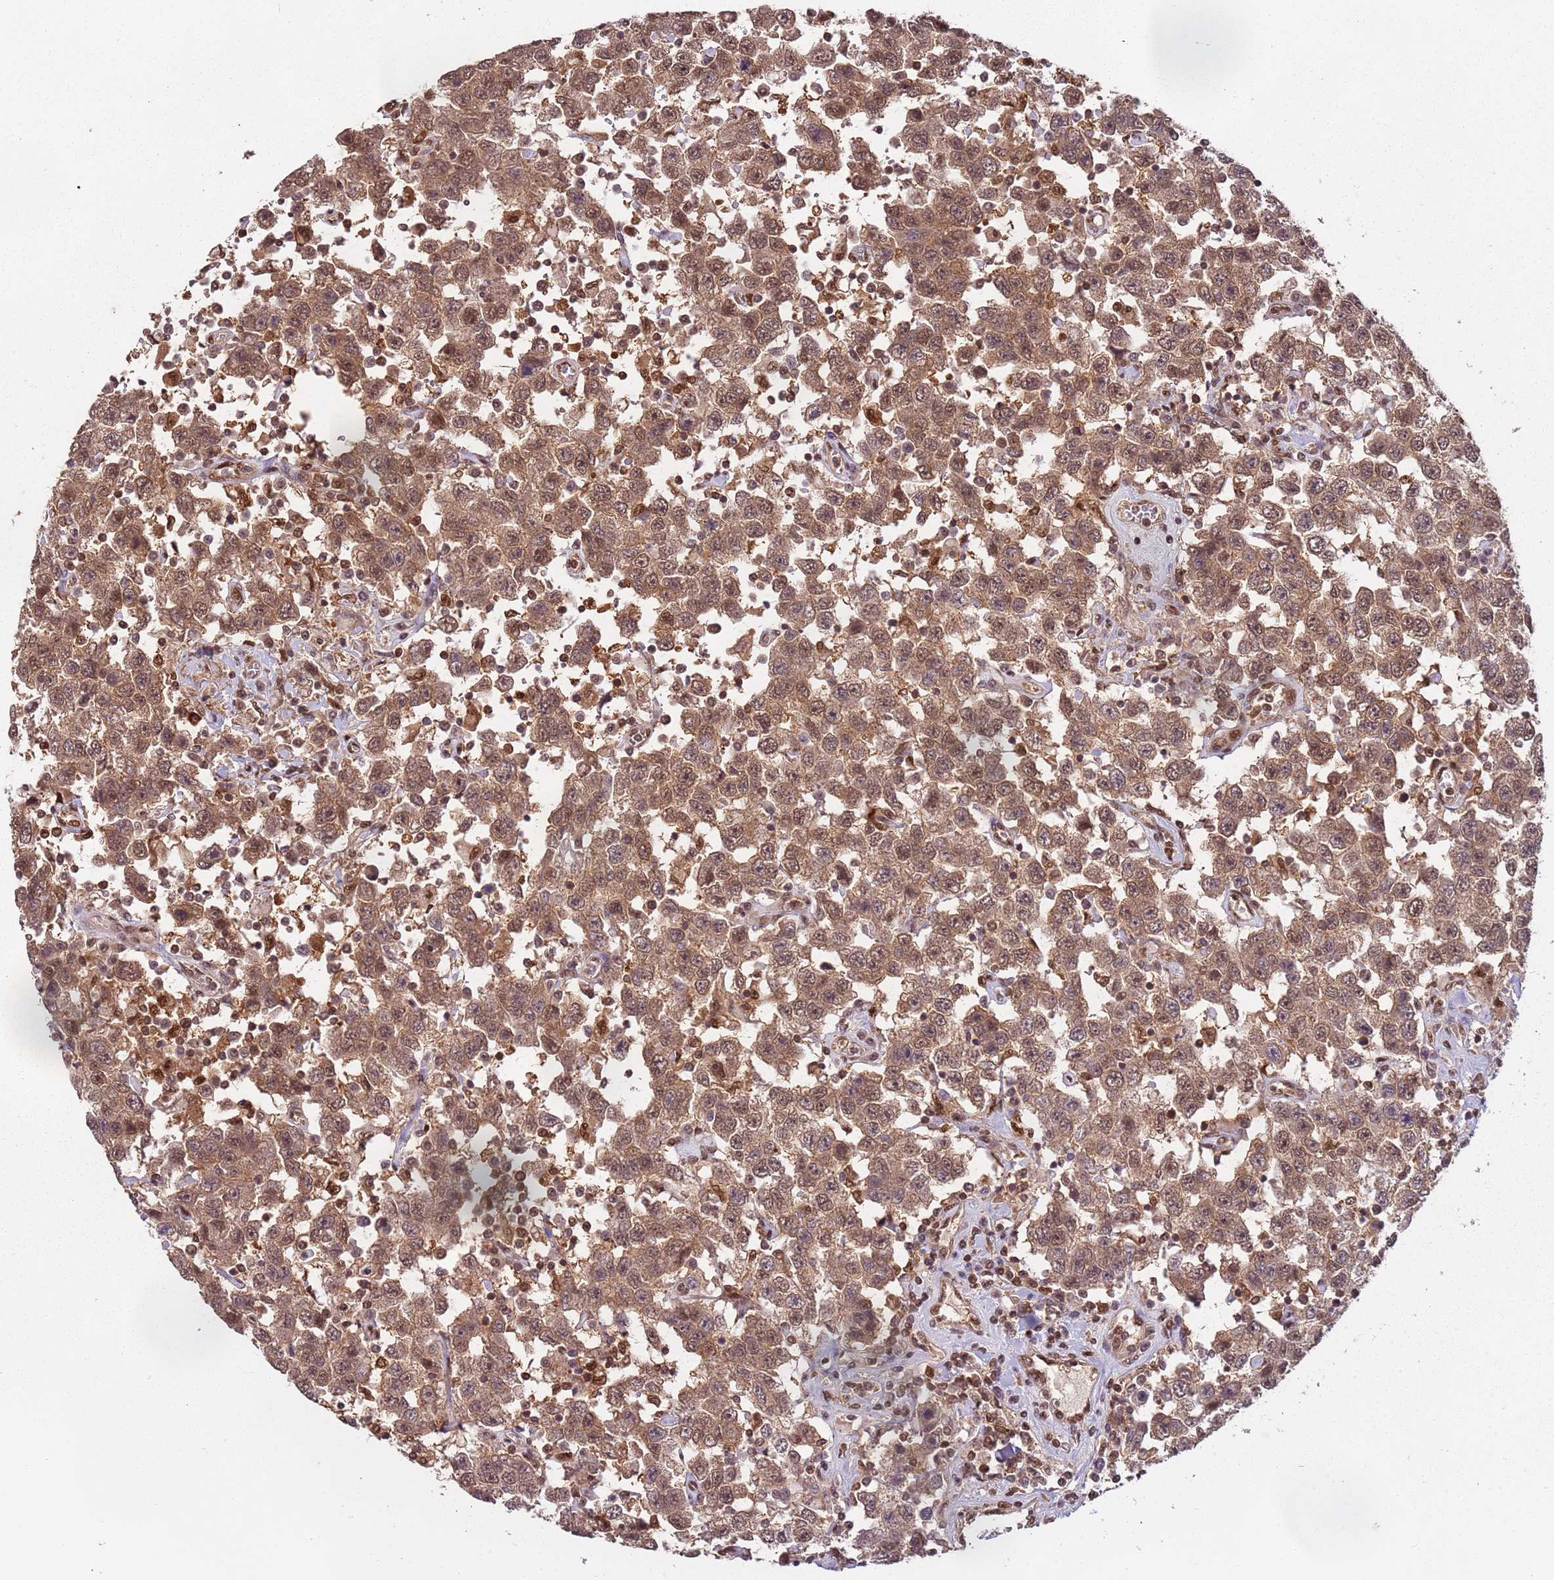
{"staining": {"intensity": "moderate", "quantity": ">75%", "location": "cytoplasmic/membranous,nuclear"}, "tissue": "testis cancer", "cell_type": "Tumor cells", "image_type": "cancer", "snomed": [{"axis": "morphology", "description": "Seminoma, NOS"}, {"axis": "topography", "description": "Testis"}], "caption": "This image demonstrates IHC staining of human testis cancer, with medium moderate cytoplasmic/membranous and nuclear expression in approximately >75% of tumor cells.", "gene": "PGLS", "patient": {"sex": "male", "age": 41}}